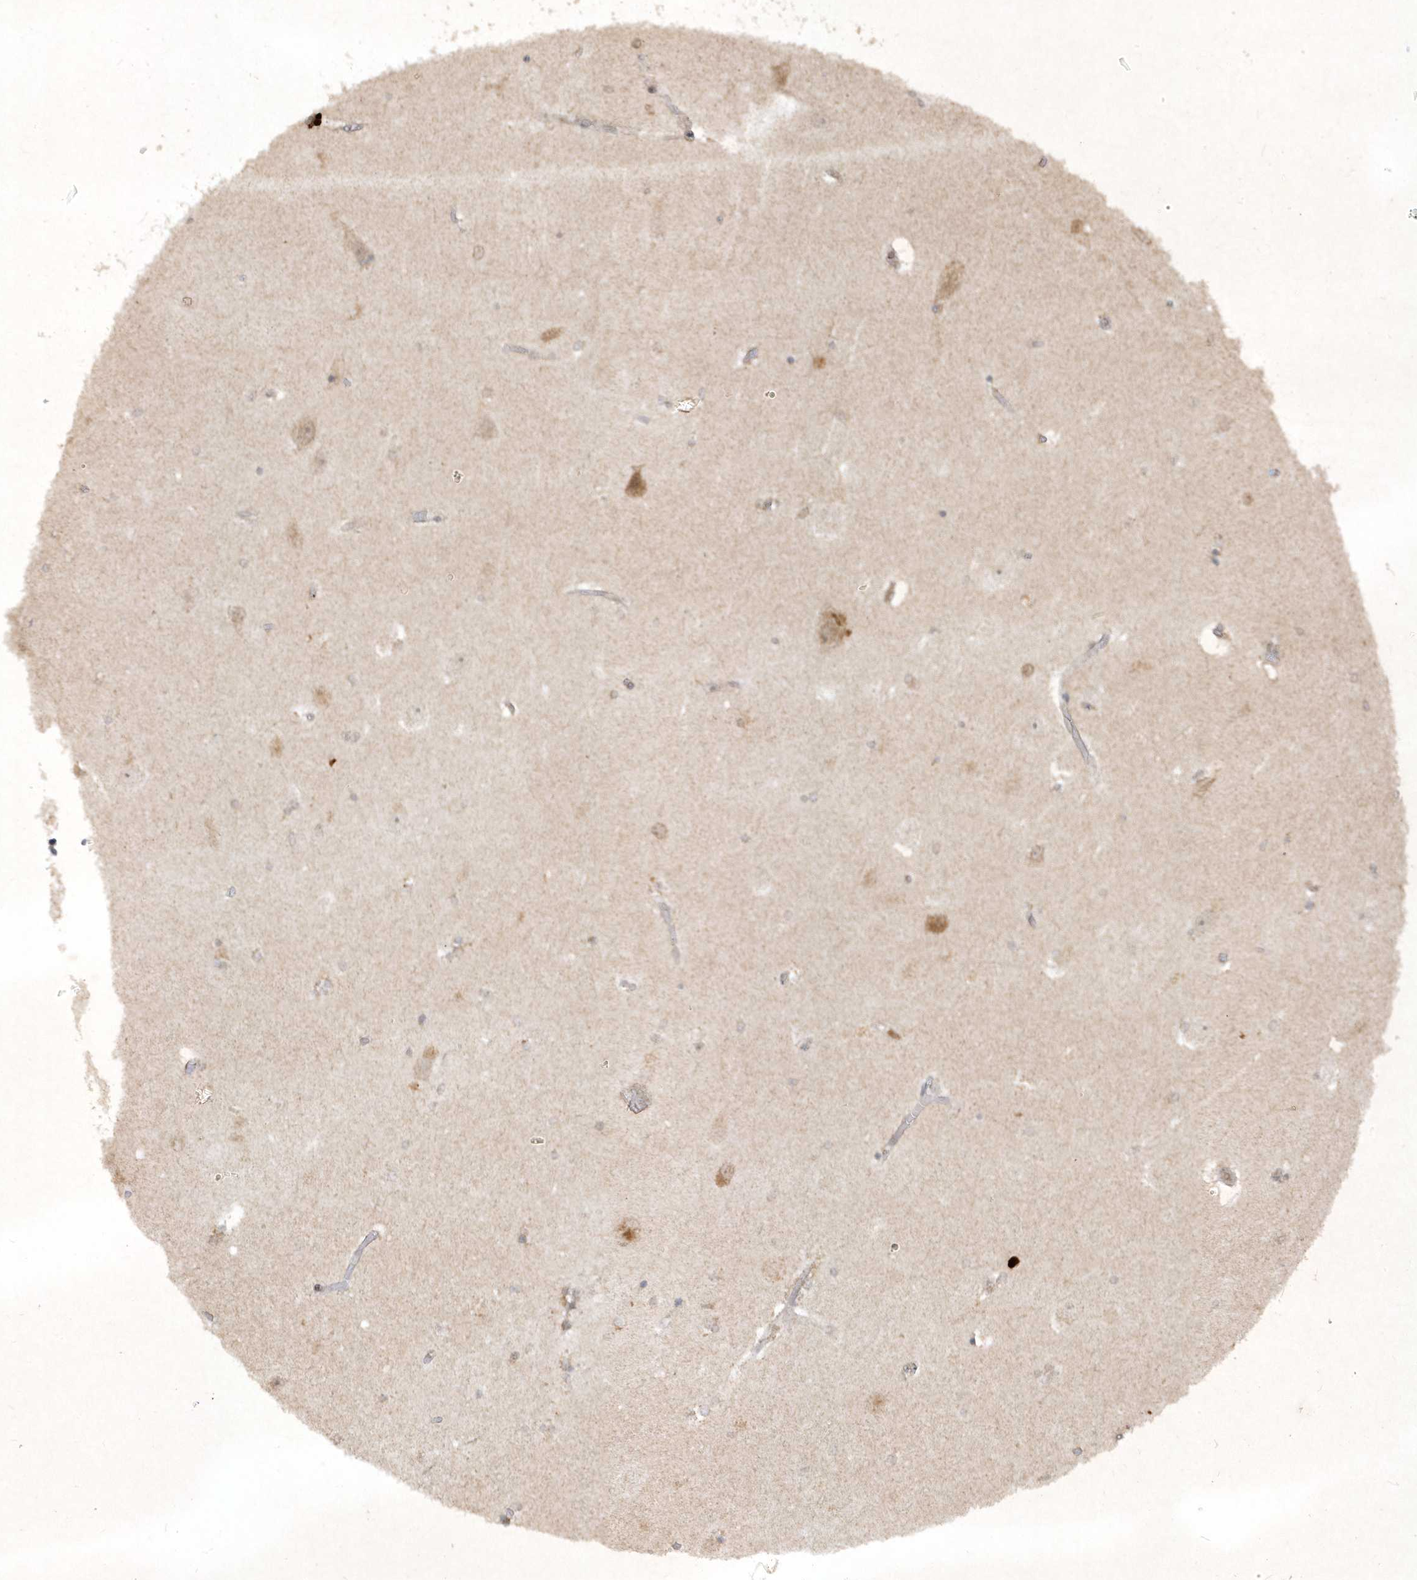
{"staining": {"intensity": "negative", "quantity": "none", "location": "none"}, "tissue": "hippocampus", "cell_type": "Glial cells", "image_type": "normal", "snomed": [{"axis": "morphology", "description": "Normal tissue, NOS"}, {"axis": "topography", "description": "Hippocampus"}], "caption": "Benign hippocampus was stained to show a protein in brown. There is no significant positivity in glial cells. (Brightfield microscopy of DAB IHC at high magnification).", "gene": "ZNF213", "patient": {"sex": "female", "age": 54}}